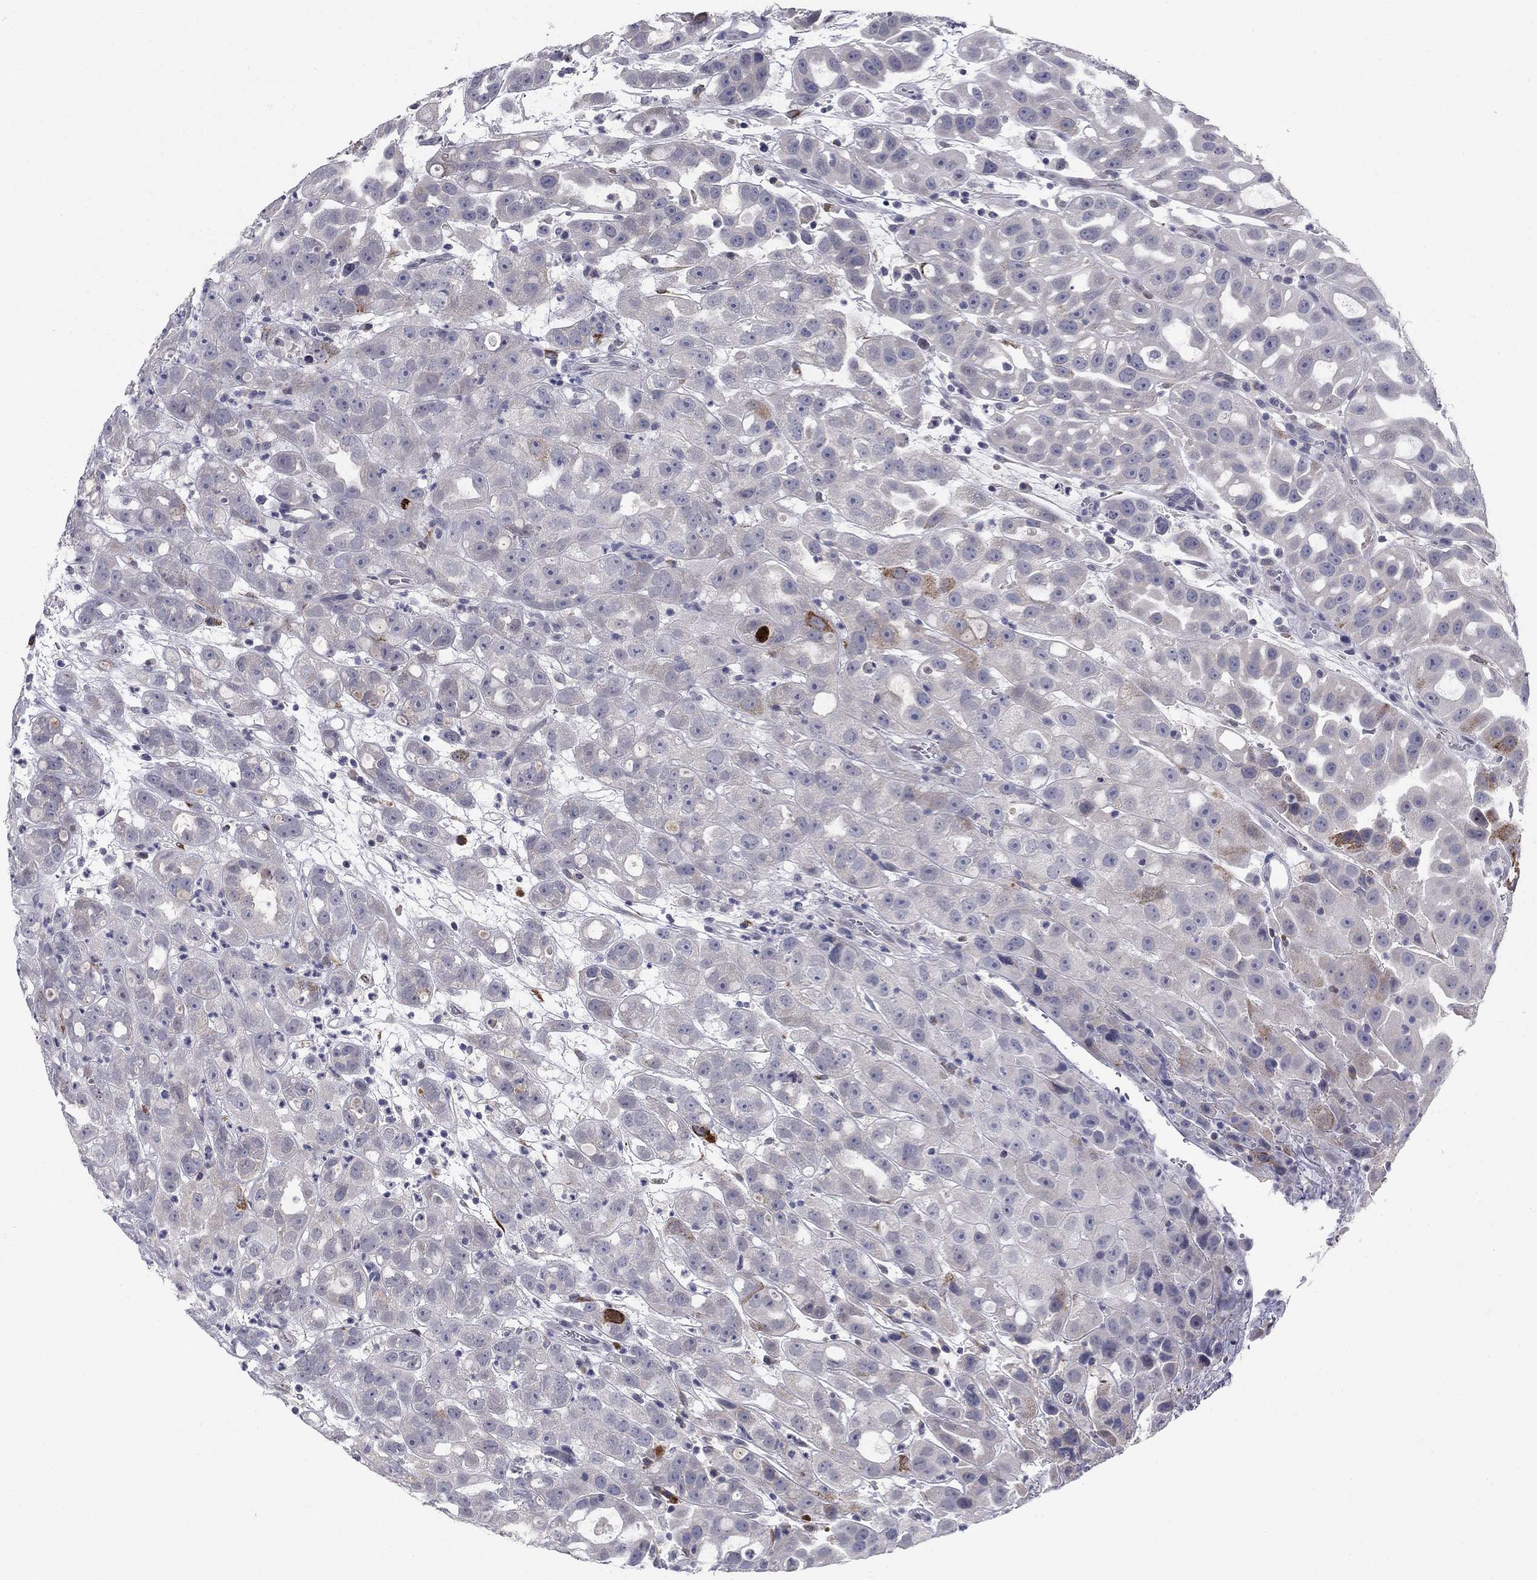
{"staining": {"intensity": "moderate", "quantity": "<25%", "location": "cytoplasmic/membranous"}, "tissue": "urothelial cancer", "cell_type": "Tumor cells", "image_type": "cancer", "snomed": [{"axis": "morphology", "description": "Urothelial carcinoma, High grade"}, {"axis": "topography", "description": "Urinary bladder"}], "caption": "Immunohistochemistry staining of high-grade urothelial carcinoma, which exhibits low levels of moderate cytoplasmic/membranous positivity in approximately <25% of tumor cells indicating moderate cytoplasmic/membranous protein expression. The staining was performed using DAB (3,3'-diaminobenzidine) (brown) for protein detection and nuclei were counterstained in hematoxylin (blue).", "gene": "NTRK2", "patient": {"sex": "female", "age": 41}}